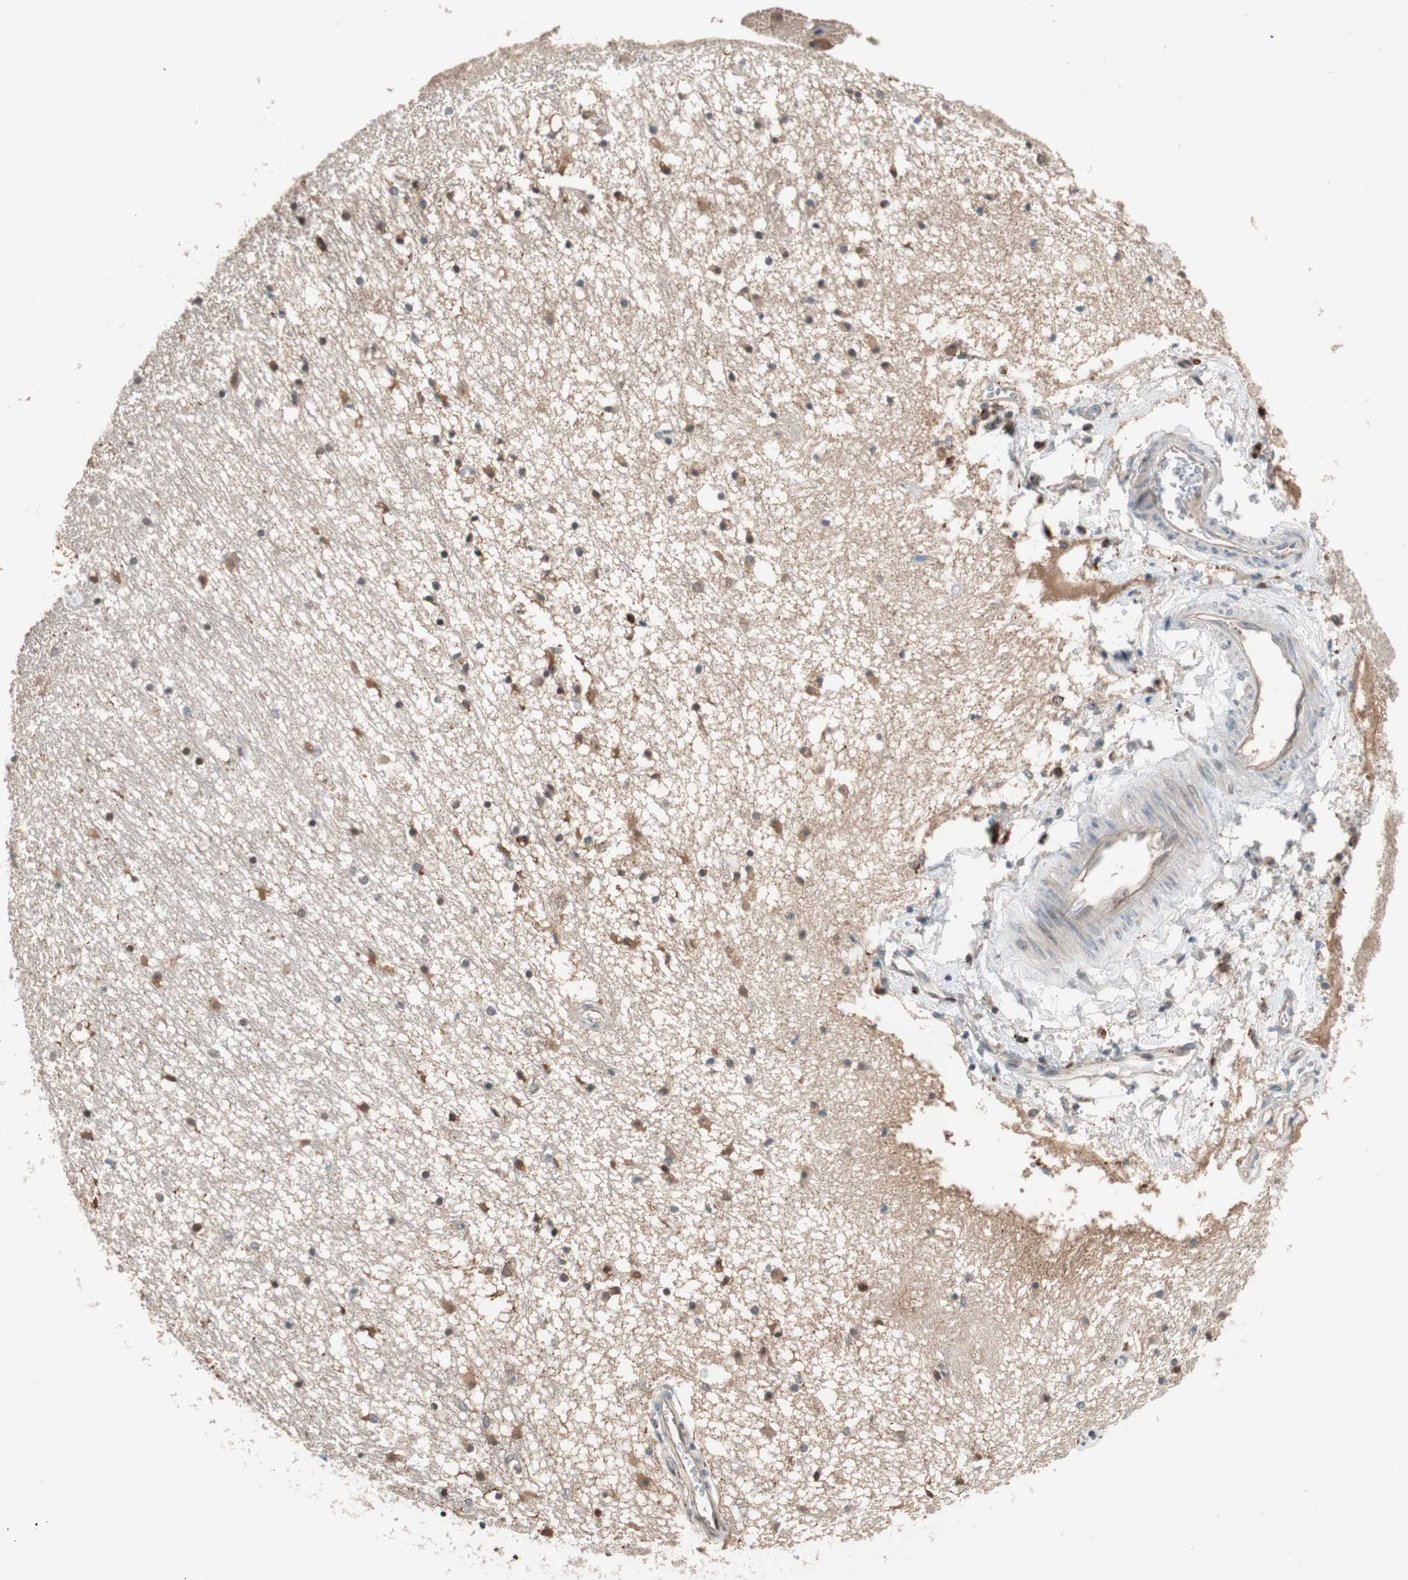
{"staining": {"intensity": "moderate", "quantity": "25%-75%", "location": "cytoplasmic/membranous"}, "tissue": "hippocampus", "cell_type": "Glial cells", "image_type": "normal", "snomed": [{"axis": "morphology", "description": "Normal tissue, NOS"}, {"axis": "topography", "description": "Hippocampus"}], "caption": "IHC photomicrograph of benign hippocampus: human hippocampus stained using immunohistochemistry (IHC) reveals medium levels of moderate protein expression localized specifically in the cytoplasmic/membranous of glial cells, appearing as a cytoplasmic/membranous brown color.", "gene": "P3R3URF", "patient": {"sex": "male", "age": 45}}